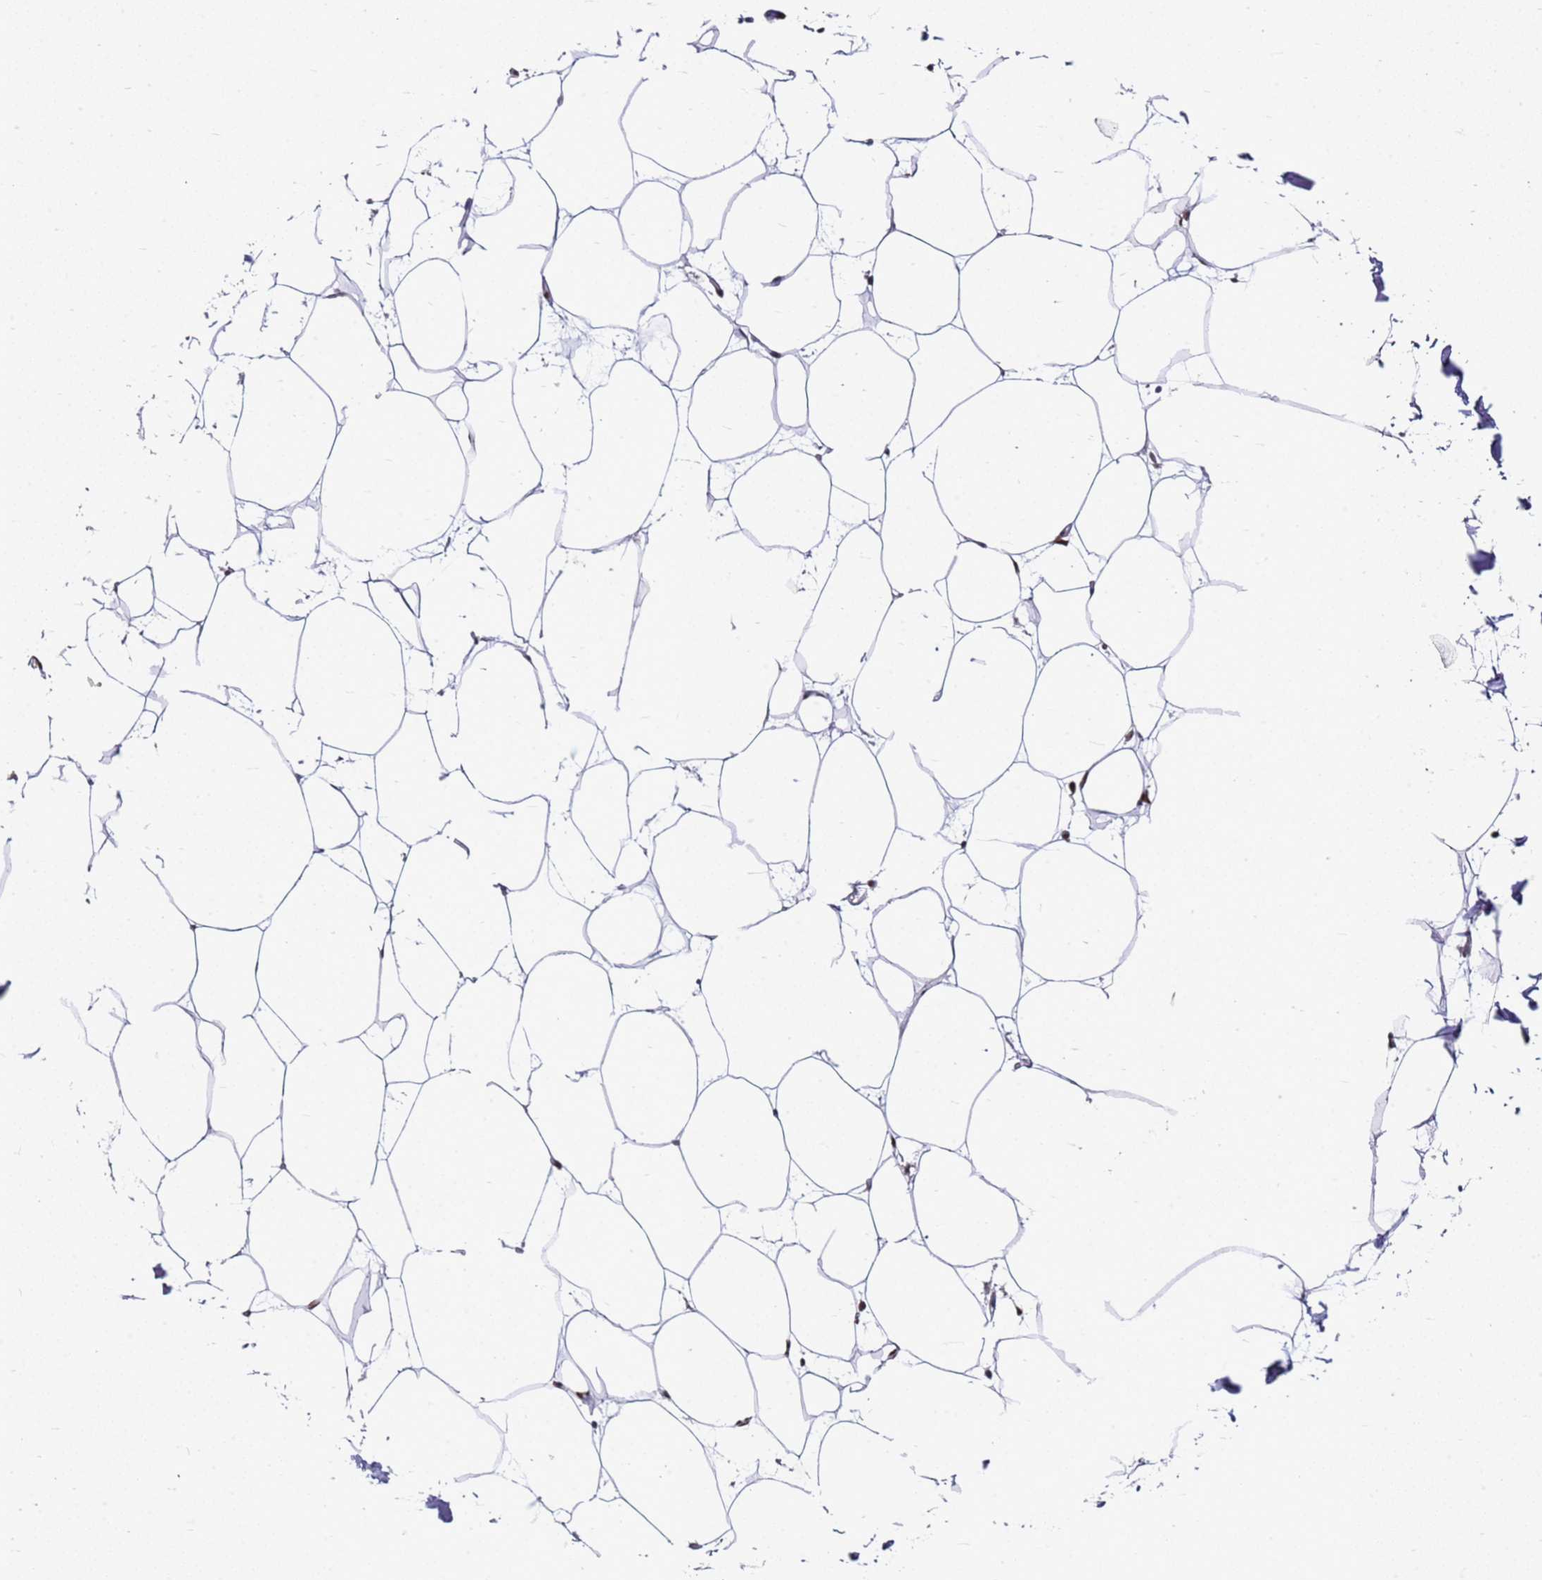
{"staining": {"intensity": "moderate", "quantity": "25%-75%", "location": "nuclear"}, "tissue": "adipose tissue", "cell_type": "Adipocytes", "image_type": "normal", "snomed": [{"axis": "morphology", "description": "Normal tissue, NOS"}, {"axis": "topography", "description": "Adipose tissue"}], "caption": "Immunohistochemistry of normal adipose tissue exhibits medium levels of moderate nuclear positivity in approximately 25%-75% of adipocytes. The protein is shown in brown color, while the nuclei are stained blue.", "gene": "APEX1", "patient": {"sex": "female", "age": 37}}